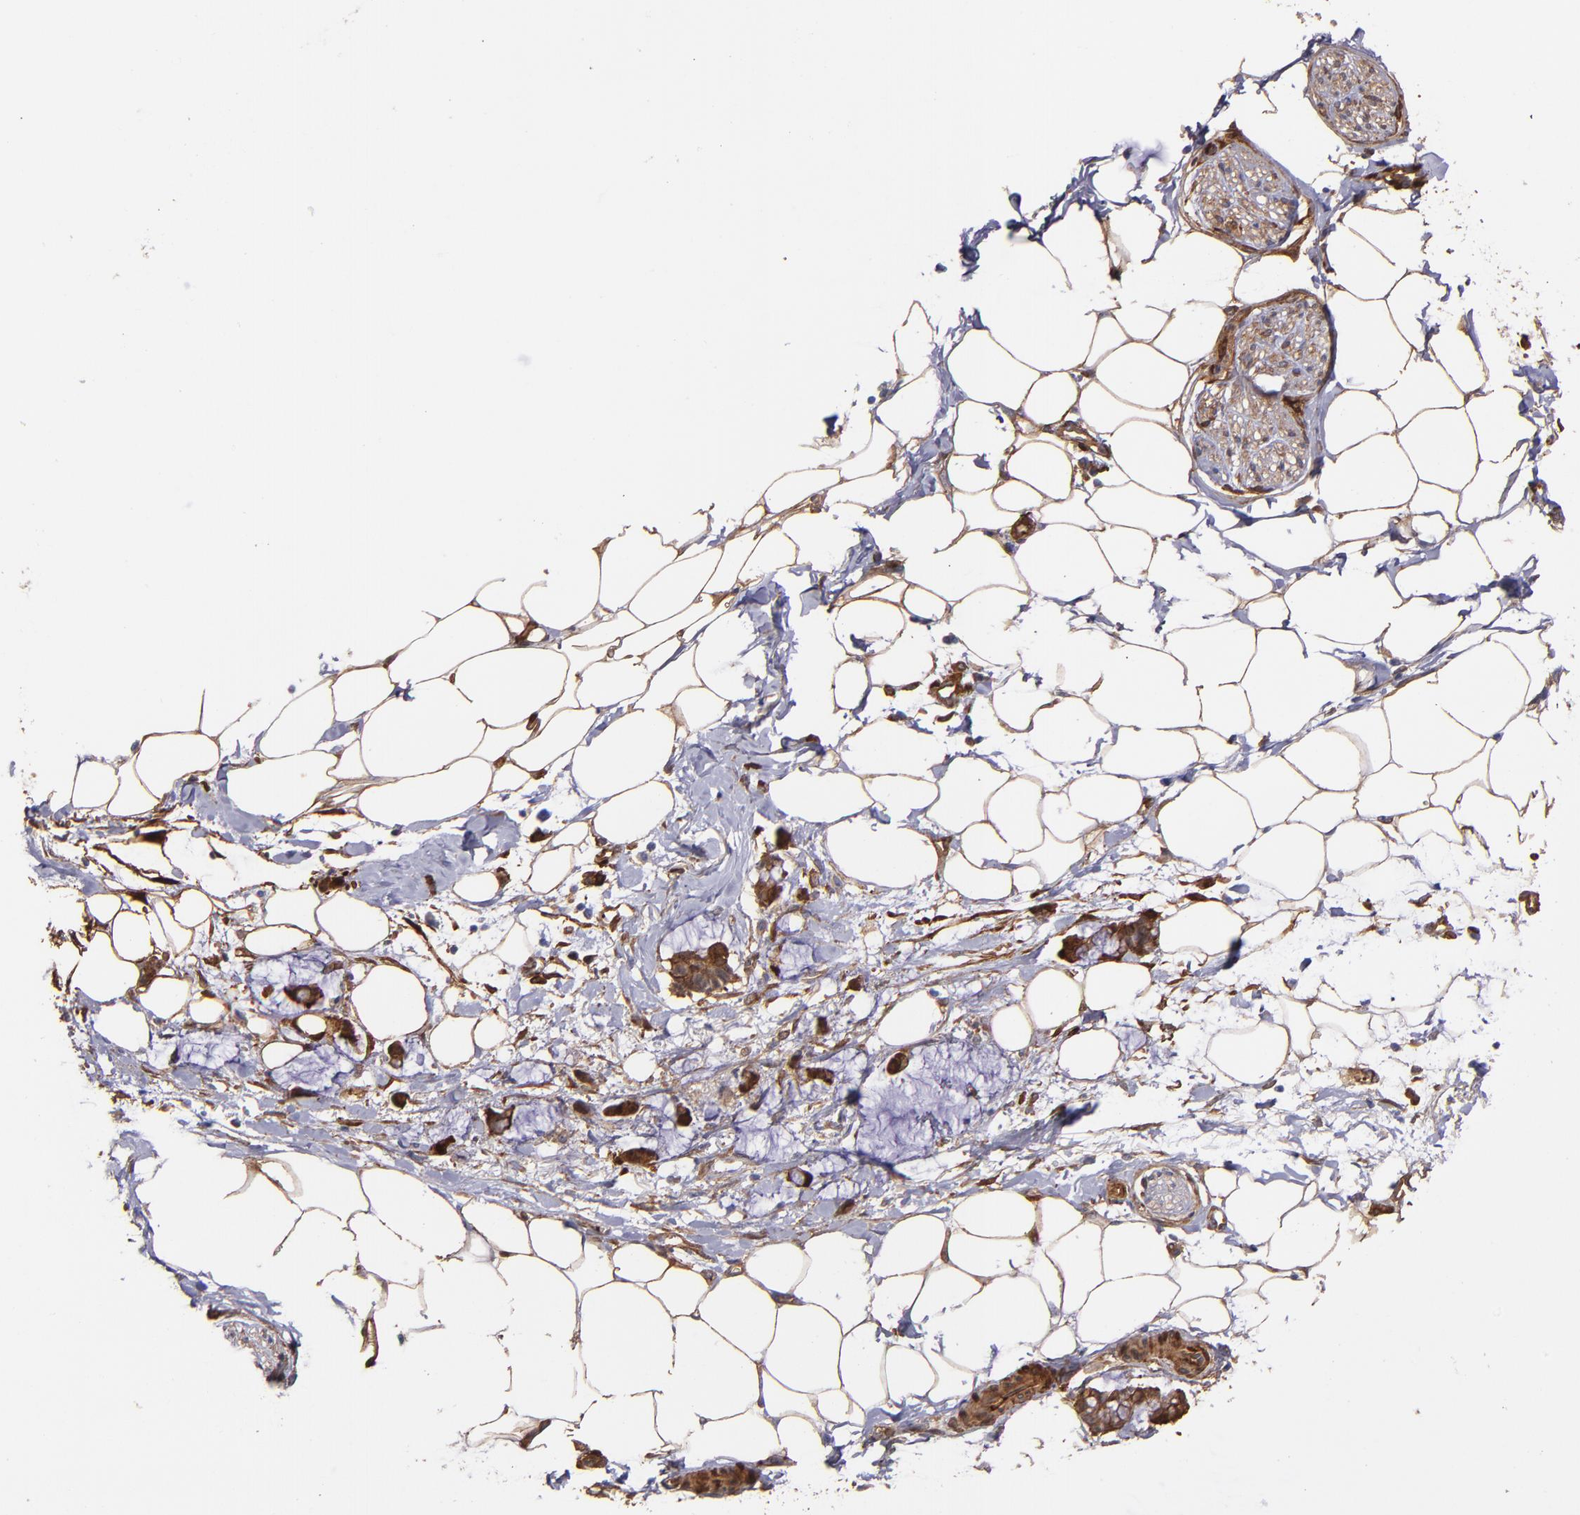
{"staining": {"intensity": "moderate", "quantity": ">75%", "location": "cytoplasmic/membranous"}, "tissue": "adipose tissue", "cell_type": "Adipocytes", "image_type": "normal", "snomed": [{"axis": "morphology", "description": "Normal tissue, NOS"}, {"axis": "morphology", "description": "Adenocarcinoma, NOS"}, {"axis": "topography", "description": "Colon"}, {"axis": "topography", "description": "Peripheral nerve tissue"}], "caption": "Protein analysis of normal adipose tissue displays moderate cytoplasmic/membranous staining in about >75% of adipocytes.", "gene": "VCL", "patient": {"sex": "male", "age": 14}}